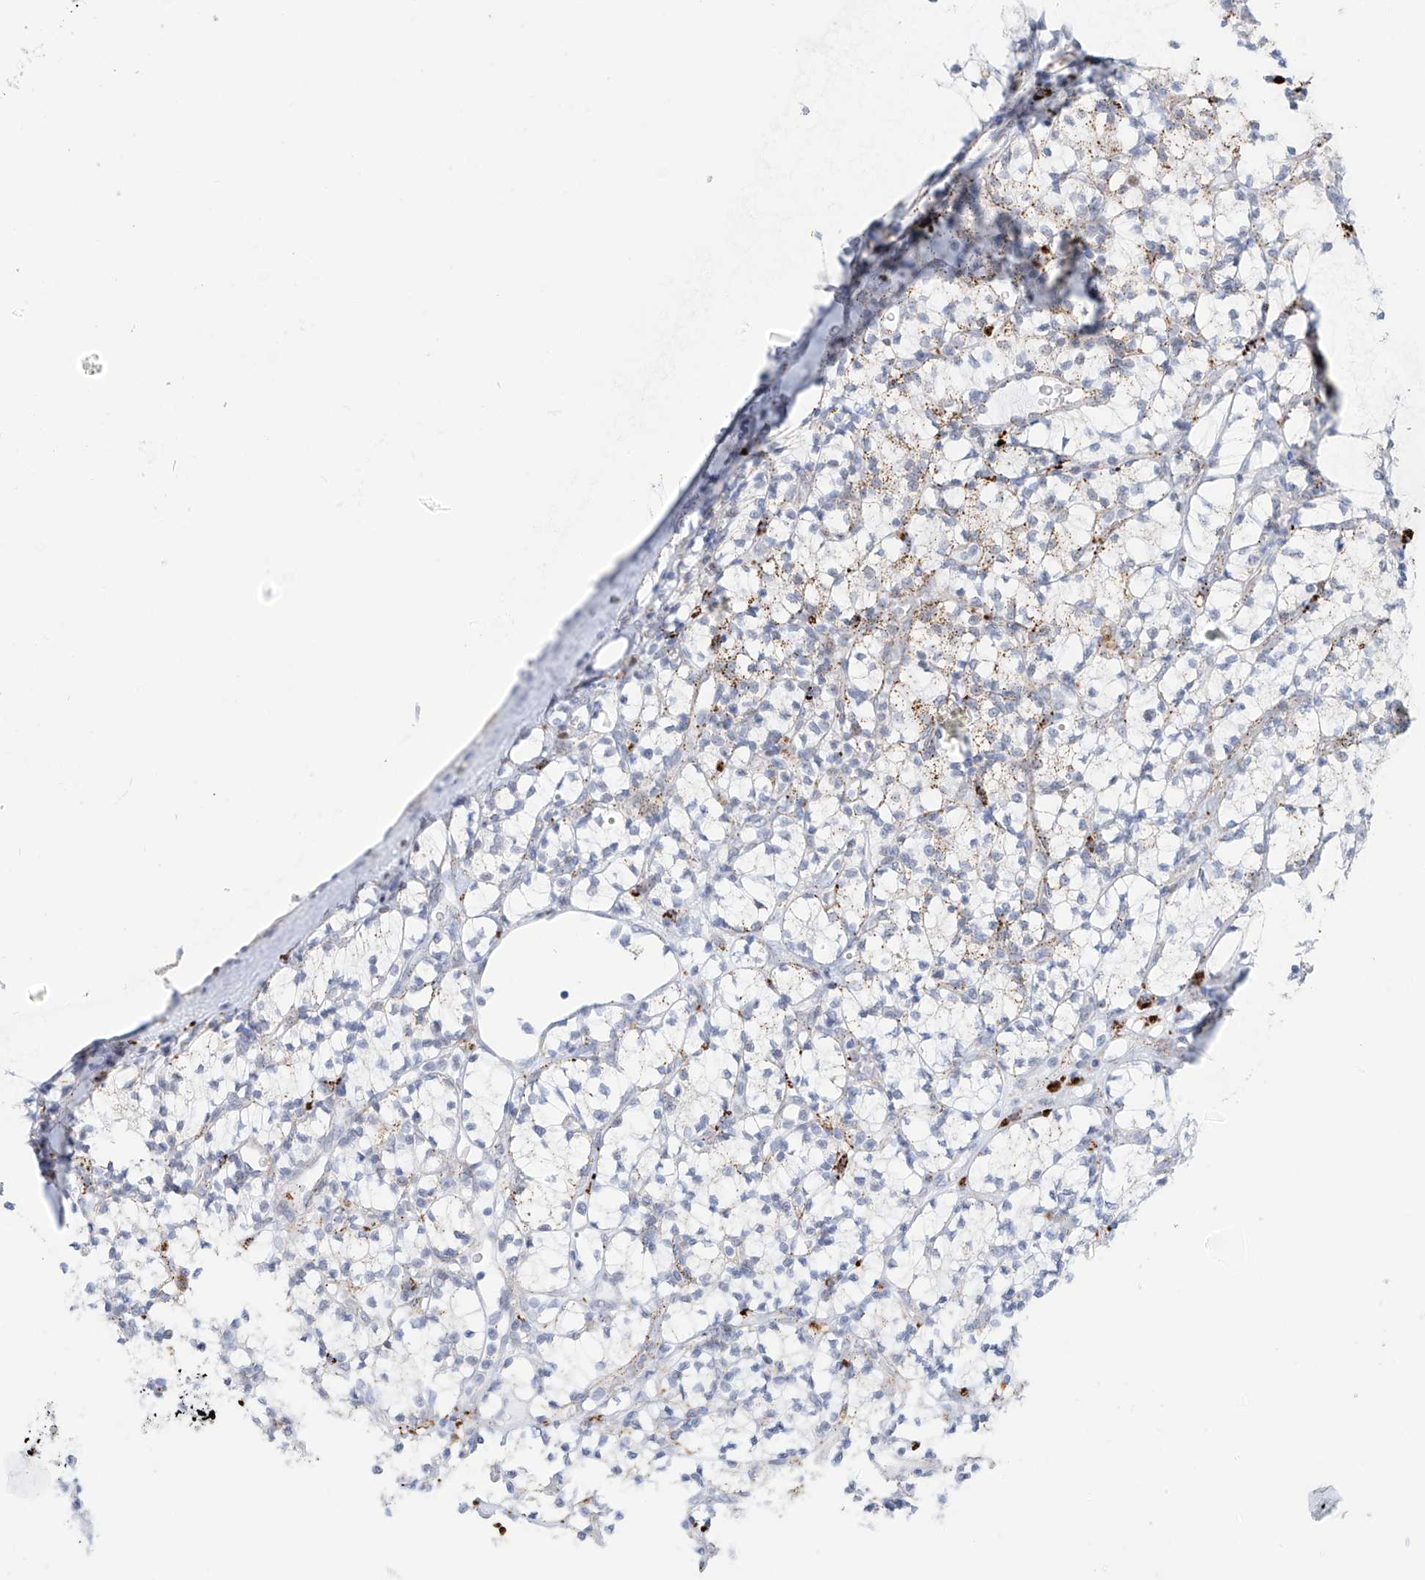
{"staining": {"intensity": "weak", "quantity": "<25%", "location": "cytoplasmic/membranous"}, "tissue": "renal cancer", "cell_type": "Tumor cells", "image_type": "cancer", "snomed": [{"axis": "morphology", "description": "Adenocarcinoma, NOS"}, {"axis": "topography", "description": "Kidney"}], "caption": "DAB immunohistochemical staining of adenocarcinoma (renal) shows no significant positivity in tumor cells.", "gene": "PSPH", "patient": {"sex": "male", "age": 77}}